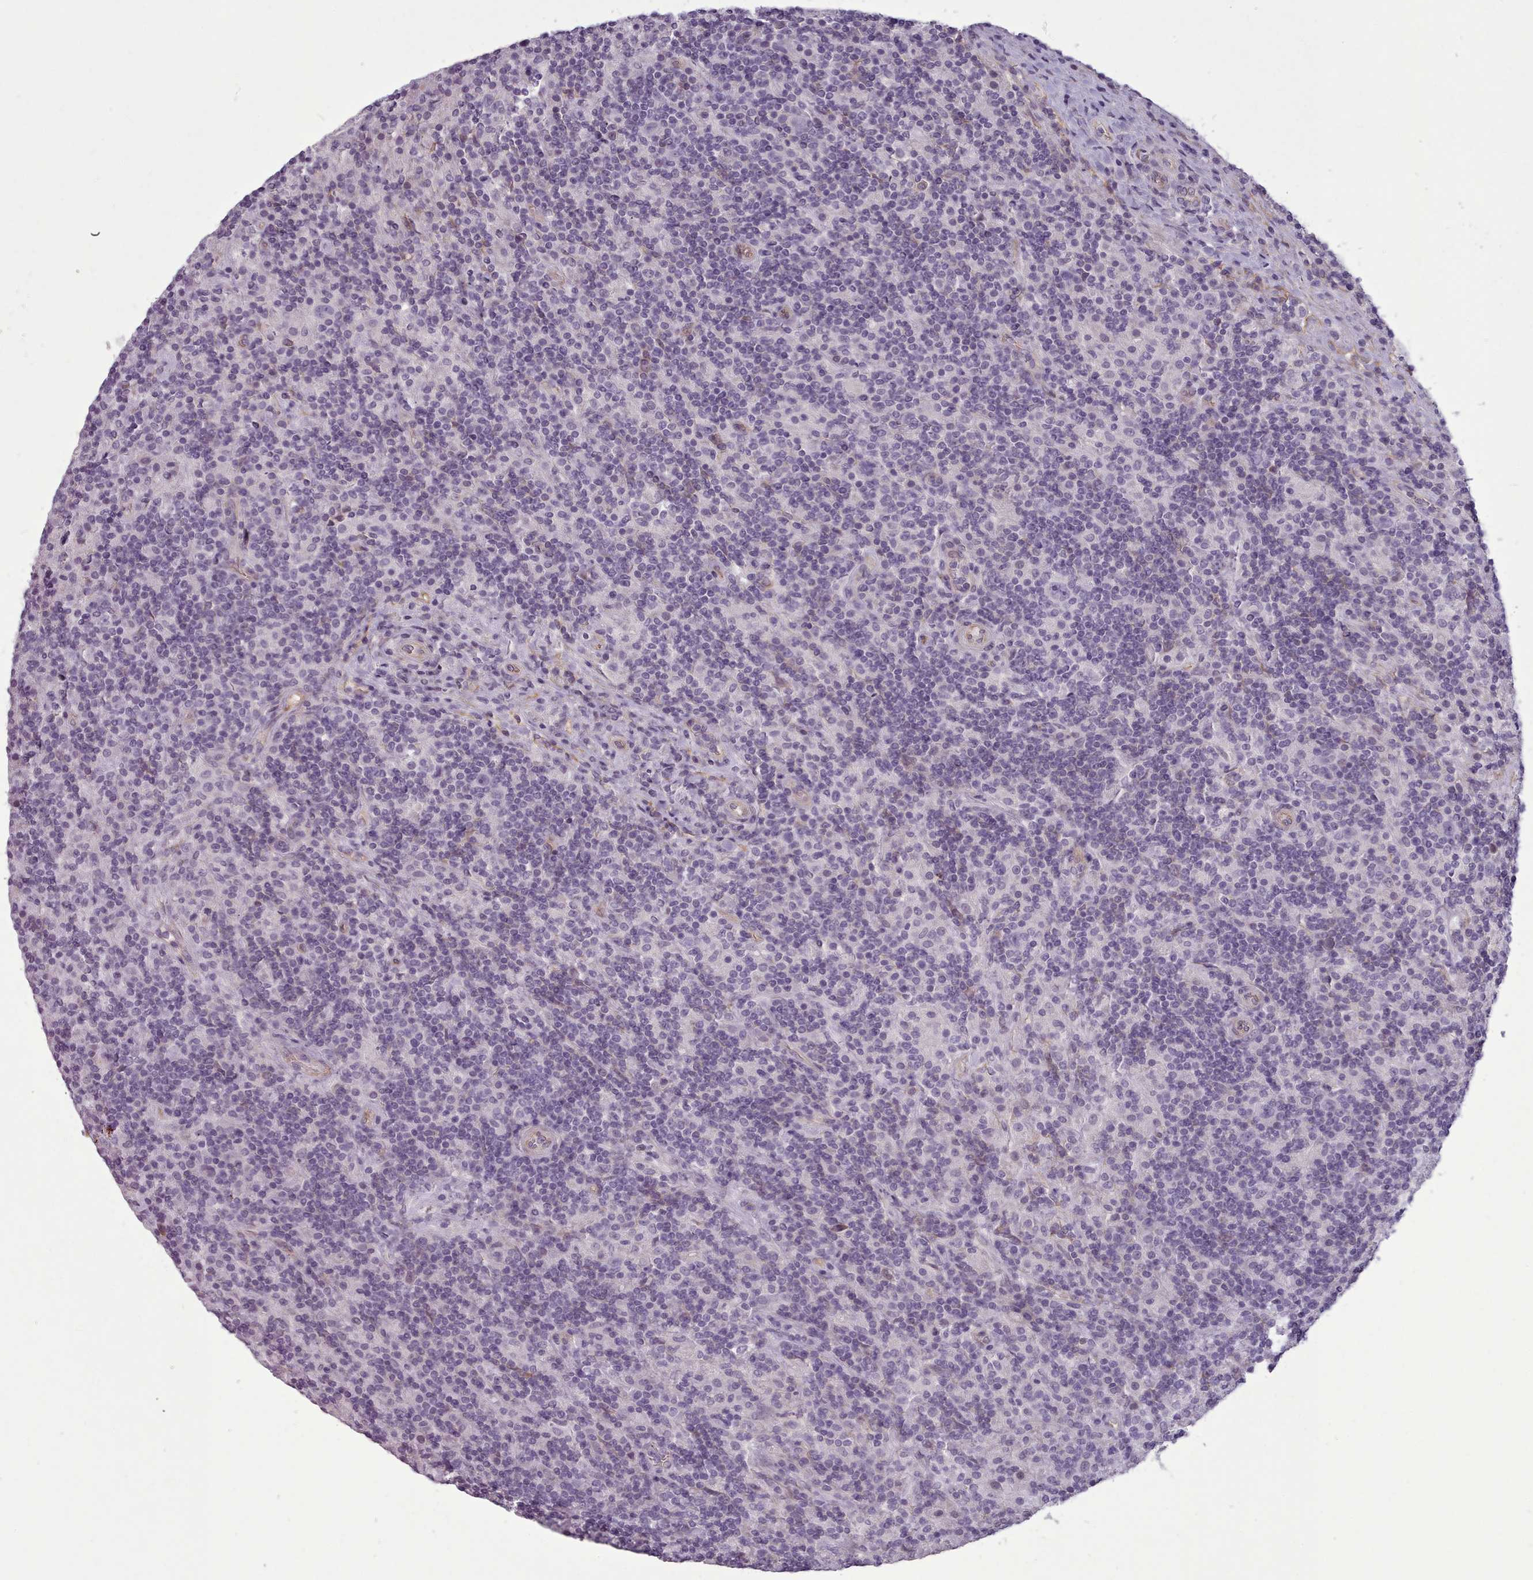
{"staining": {"intensity": "negative", "quantity": "none", "location": "none"}, "tissue": "lymphoma", "cell_type": "Tumor cells", "image_type": "cancer", "snomed": [{"axis": "morphology", "description": "Hodgkin's disease, NOS"}, {"axis": "topography", "description": "Lymph node"}], "caption": "Immunohistochemistry (IHC) image of lymphoma stained for a protein (brown), which displays no expression in tumor cells.", "gene": "PLD4", "patient": {"sex": "male", "age": 70}}